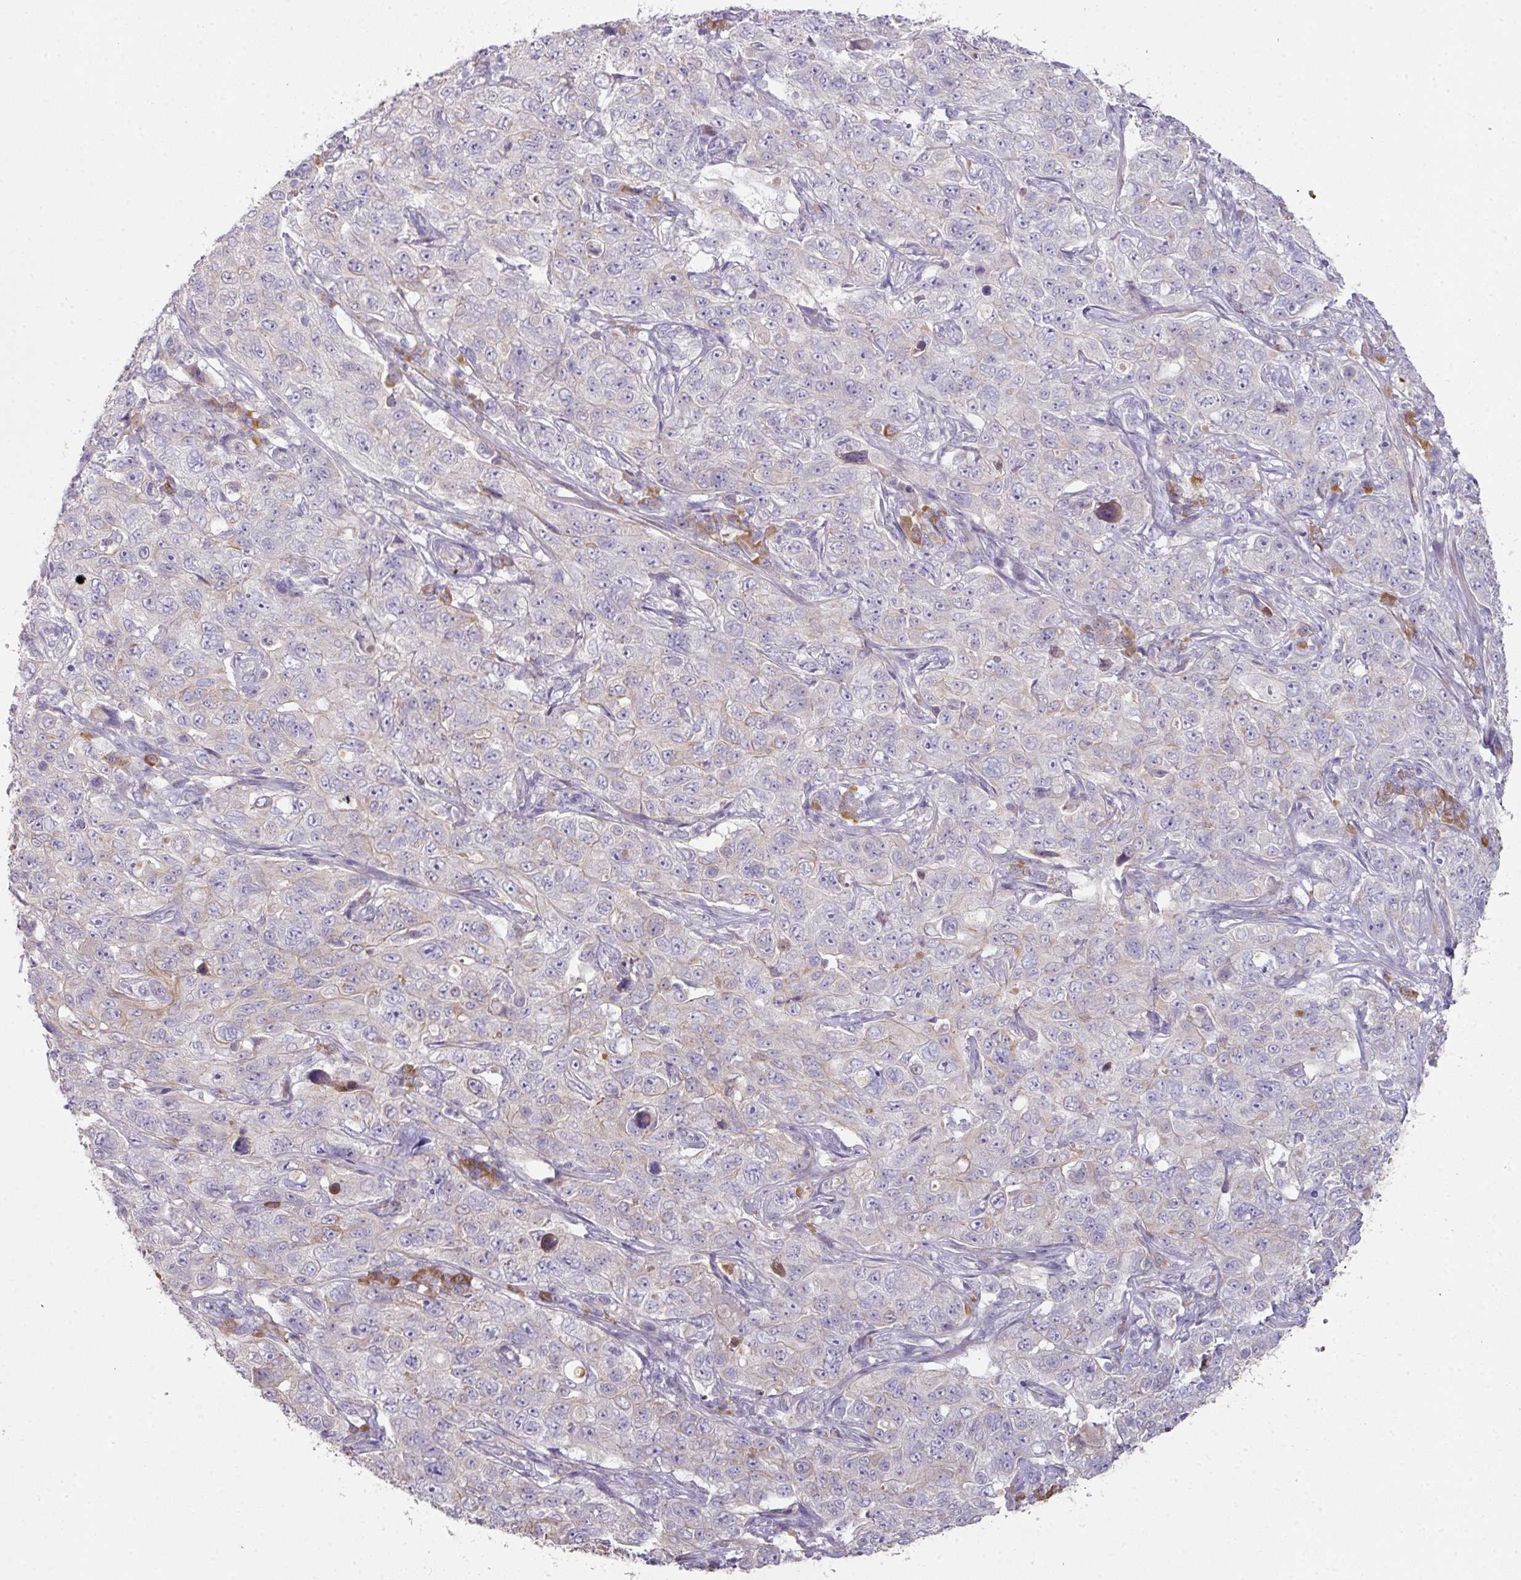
{"staining": {"intensity": "negative", "quantity": "none", "location": "none"}, "tissue": "pancreatic cancer", "cell_type": "Tumor cells", "image_type": "cancer", "snomed": [{"axis": "morphology", "description": "Adenocarcinoma, NOS"}, {"axis": "topography", "description": "Pancreas"}], "caption": "Tumor cells are negative for brown protein staining in pancreatic cancer (adenocarcinoma).", "gene": "ZNF266", "patient": {"sex": "male", "age": 68}}